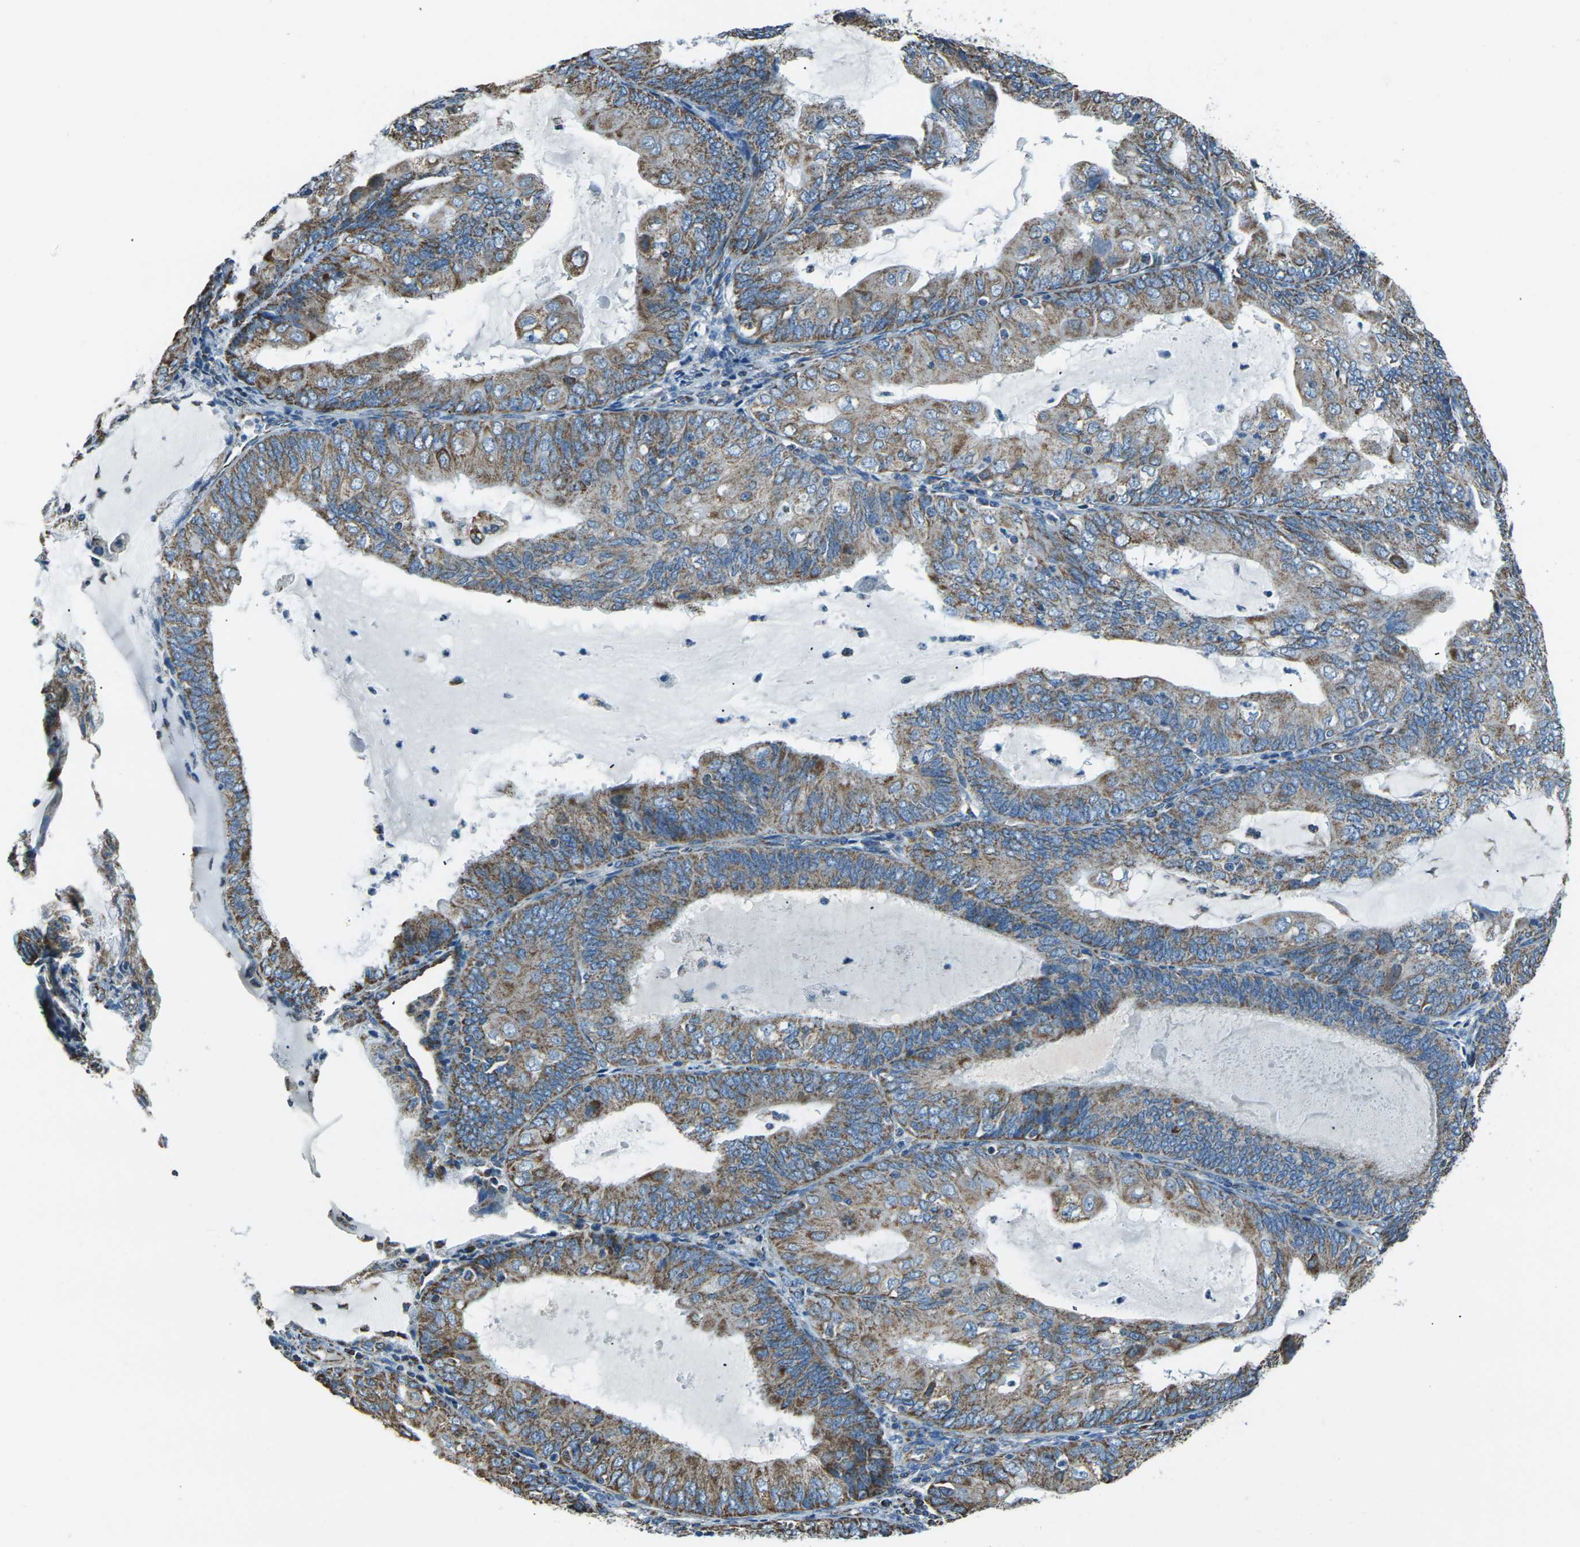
{"staining": {"intensity": "moderate", "quantity": ">75%", "location": "cytoplasmic/membranous"}, "tissue": "endometrial cancer", "cell_type": "Tumor cells", "image_type": "cancer", "snomed": [{"axis": "morphology", "description": "Adenocarcinoma, NOS"}, {"axis": "topography", "description": "Endometrium"}], "caption": "IHC image of endometrial cancer stained for a protein (brown), which exhibits medium levels of moderate cytoplasmic/membranous positivity in approximately >75% of tumor cells.", "gene": "IRF3", "patient": {"sex": "female", "age": 81}}